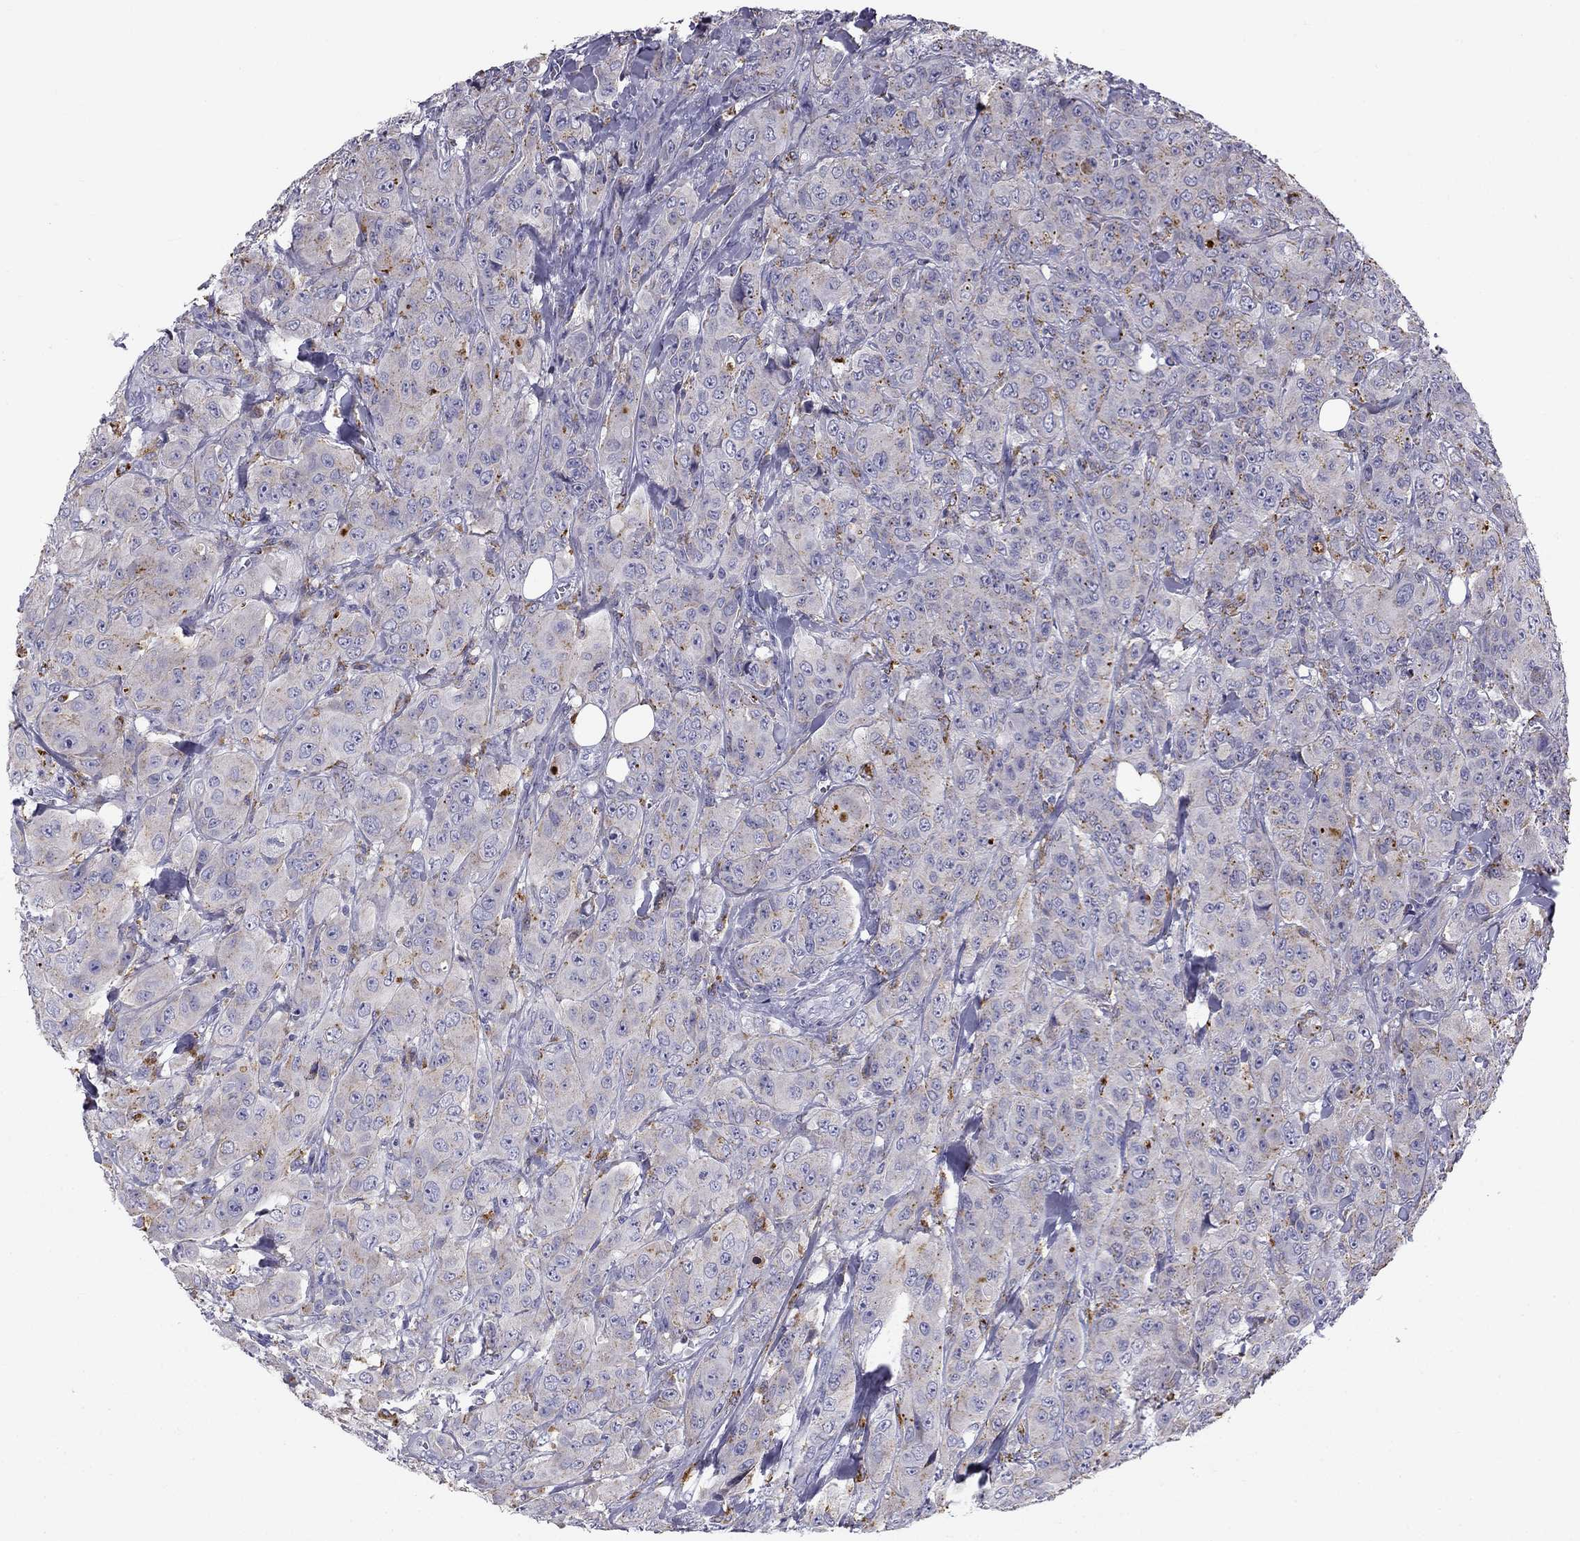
{"staining": {"intensity": "moderate", "quantity": "<25%", "location": "cytoplasmic/membranous"}, "tissue": "breast cancer", "cell_type": "Tumor cells", "image_type": "cancer", "snomed": [{"axis": "morphology", "description": "Duct carcinoma"}, {"axis": "topography", "description": "Breast"}], "caption": "Immunohistochemical staining of human breast cancer exhibits low levels of moderate cytoplasmic/membranous staining in about <25% of tumor cells.", "gene": "CLPSL2", "patient": {"sex": "female", "age": 43}}